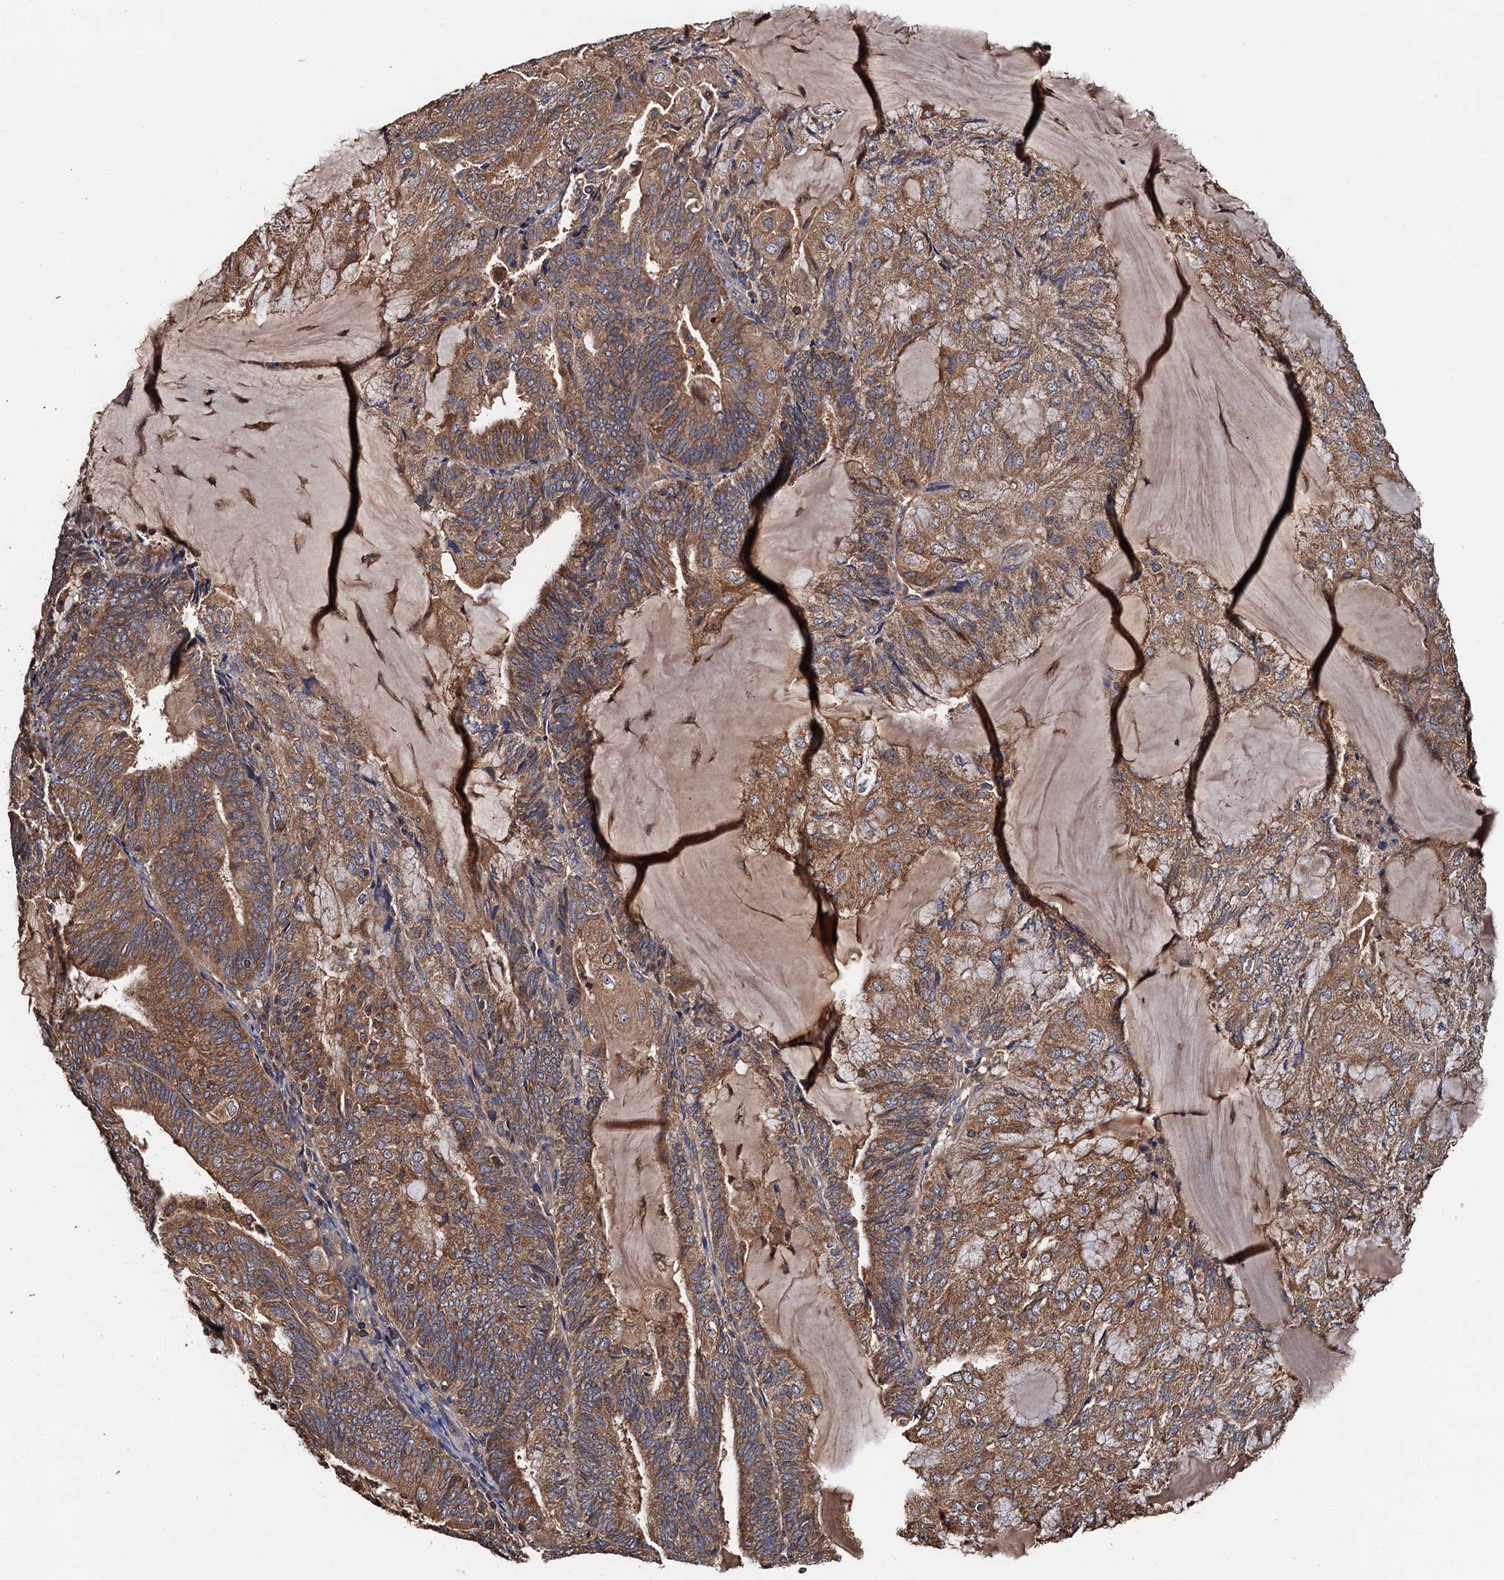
{"staining": {"intensity": "moderate", "quantity": ">75%", "location": "cytoplasmic/membranous"}, "tissue": "endometrial cancer", "cell_type": "Tumor cells", "image_type": "cancer", "snomed": [{"axis": "morphology", "description": "Adenocarcinoma, NOS"}, {"axis": "topography", "description": "Endometrium"}], "caption": "Immunohistochemistry (IHC) image of adenocarcinoma (endometrial) stained for a protein (brown), which demonstrates medium levels of moderate cytoplasmic/membranous expression in about >75% of tumor cells.", "gene": "RGS11", "patient": {"sex": "female", "age": 81}}